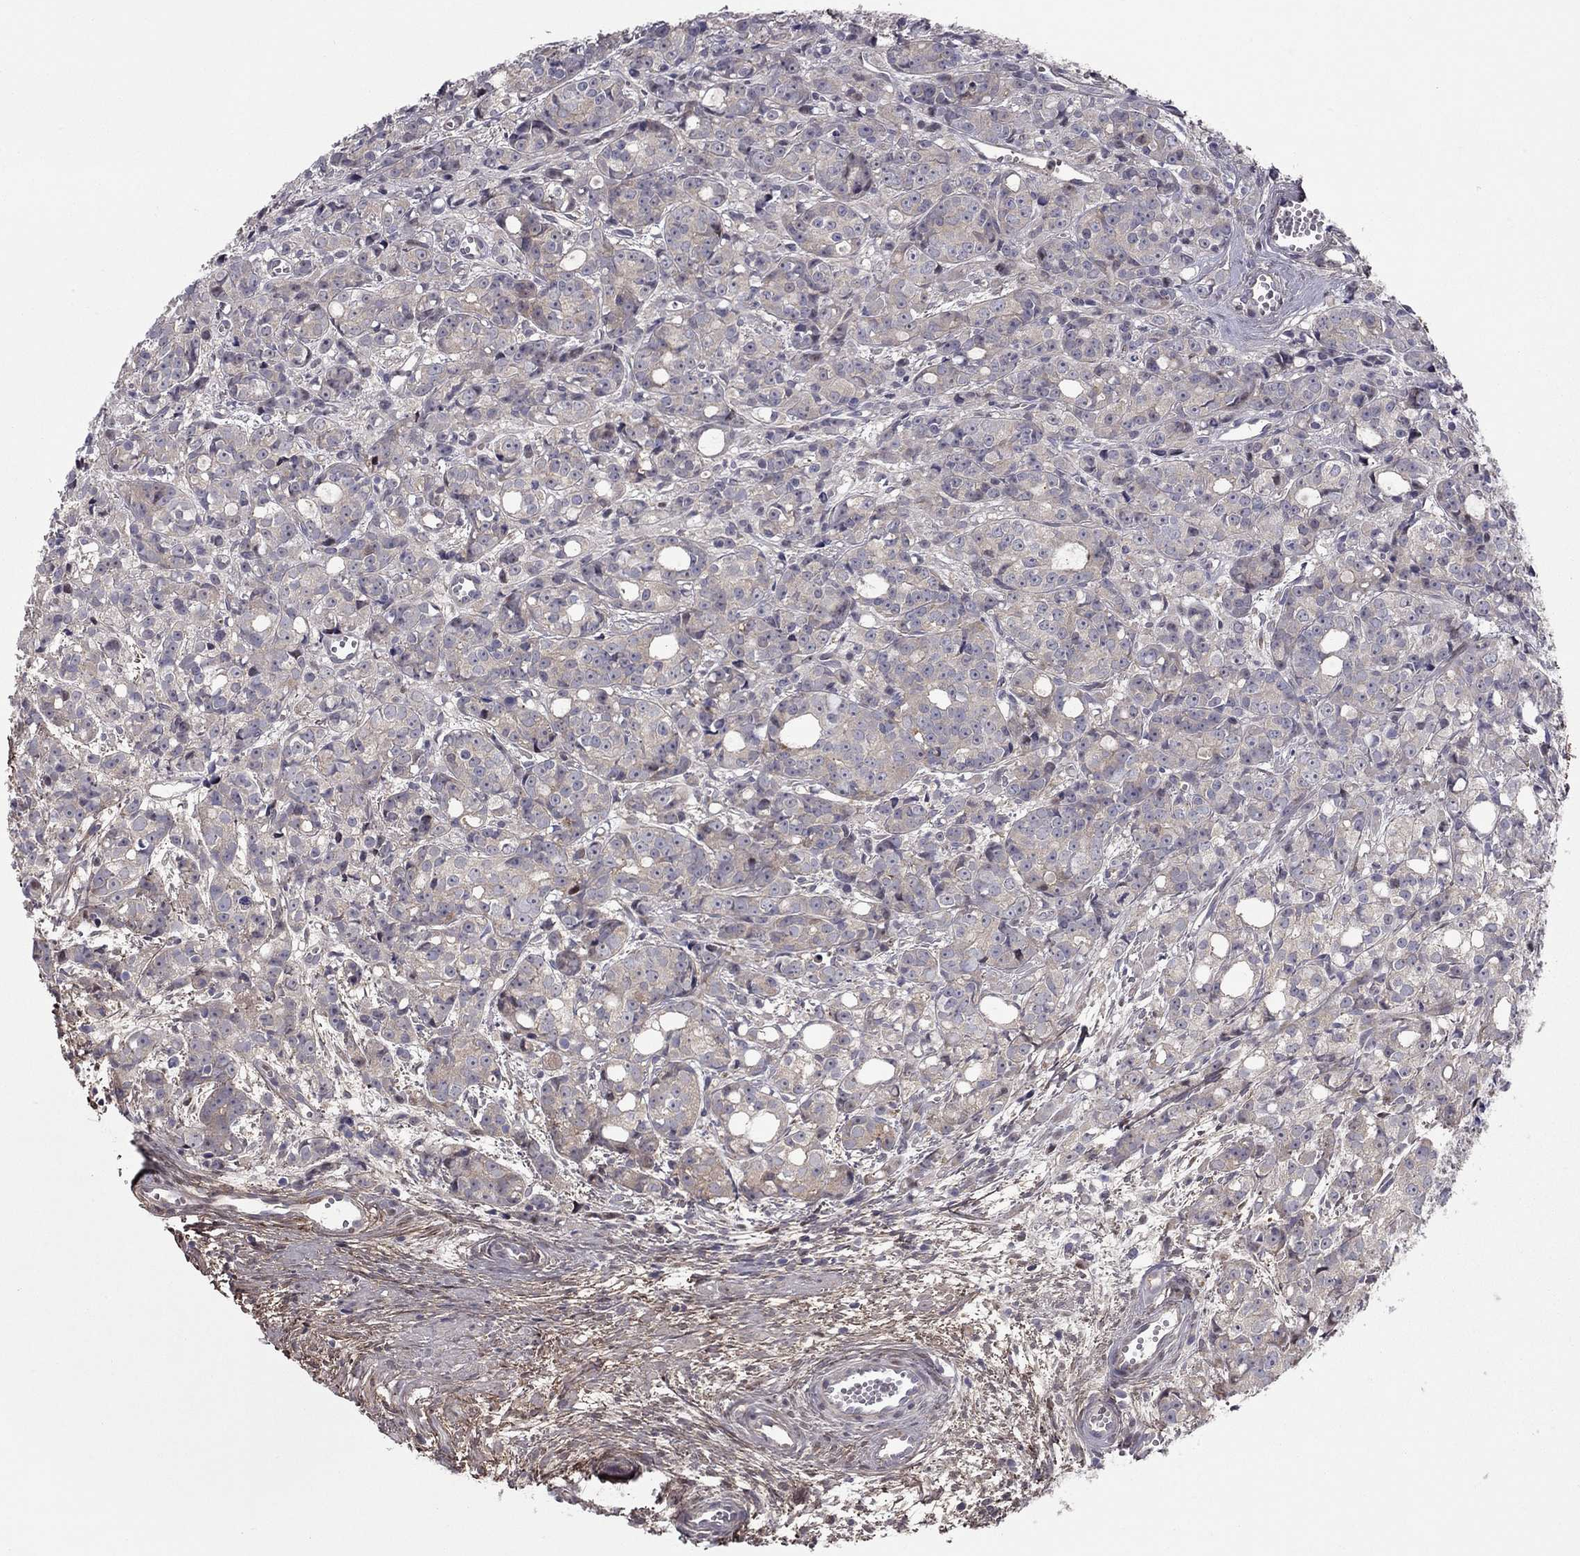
{"staining": {"intensity": "weak", "quantity": ">75%", "location": "cytoplasmic/membranous"}, "tissue": "prostate cancer", "cell_type": "Tumor cells", "image_type": "cancer", "snomed": [{"axis": "morphology", "description": "Adenocarcinoma, Medium grade"}, {"axis": "topography", "description": "Prostate"}], "caption": "Tumor cells exhibit low levels of weak cytoplasmic/membranous staining in about >75% of cells in medium-grade adenocarcinoma (prostate). The staining was performed using DAB to visualize the protein expression in brown, while the nuclei were stained in blue with hematoxylin (Magnification: 20x).", "gene": "DUSP7", "patient": {"sex": "male", "age": 74}}